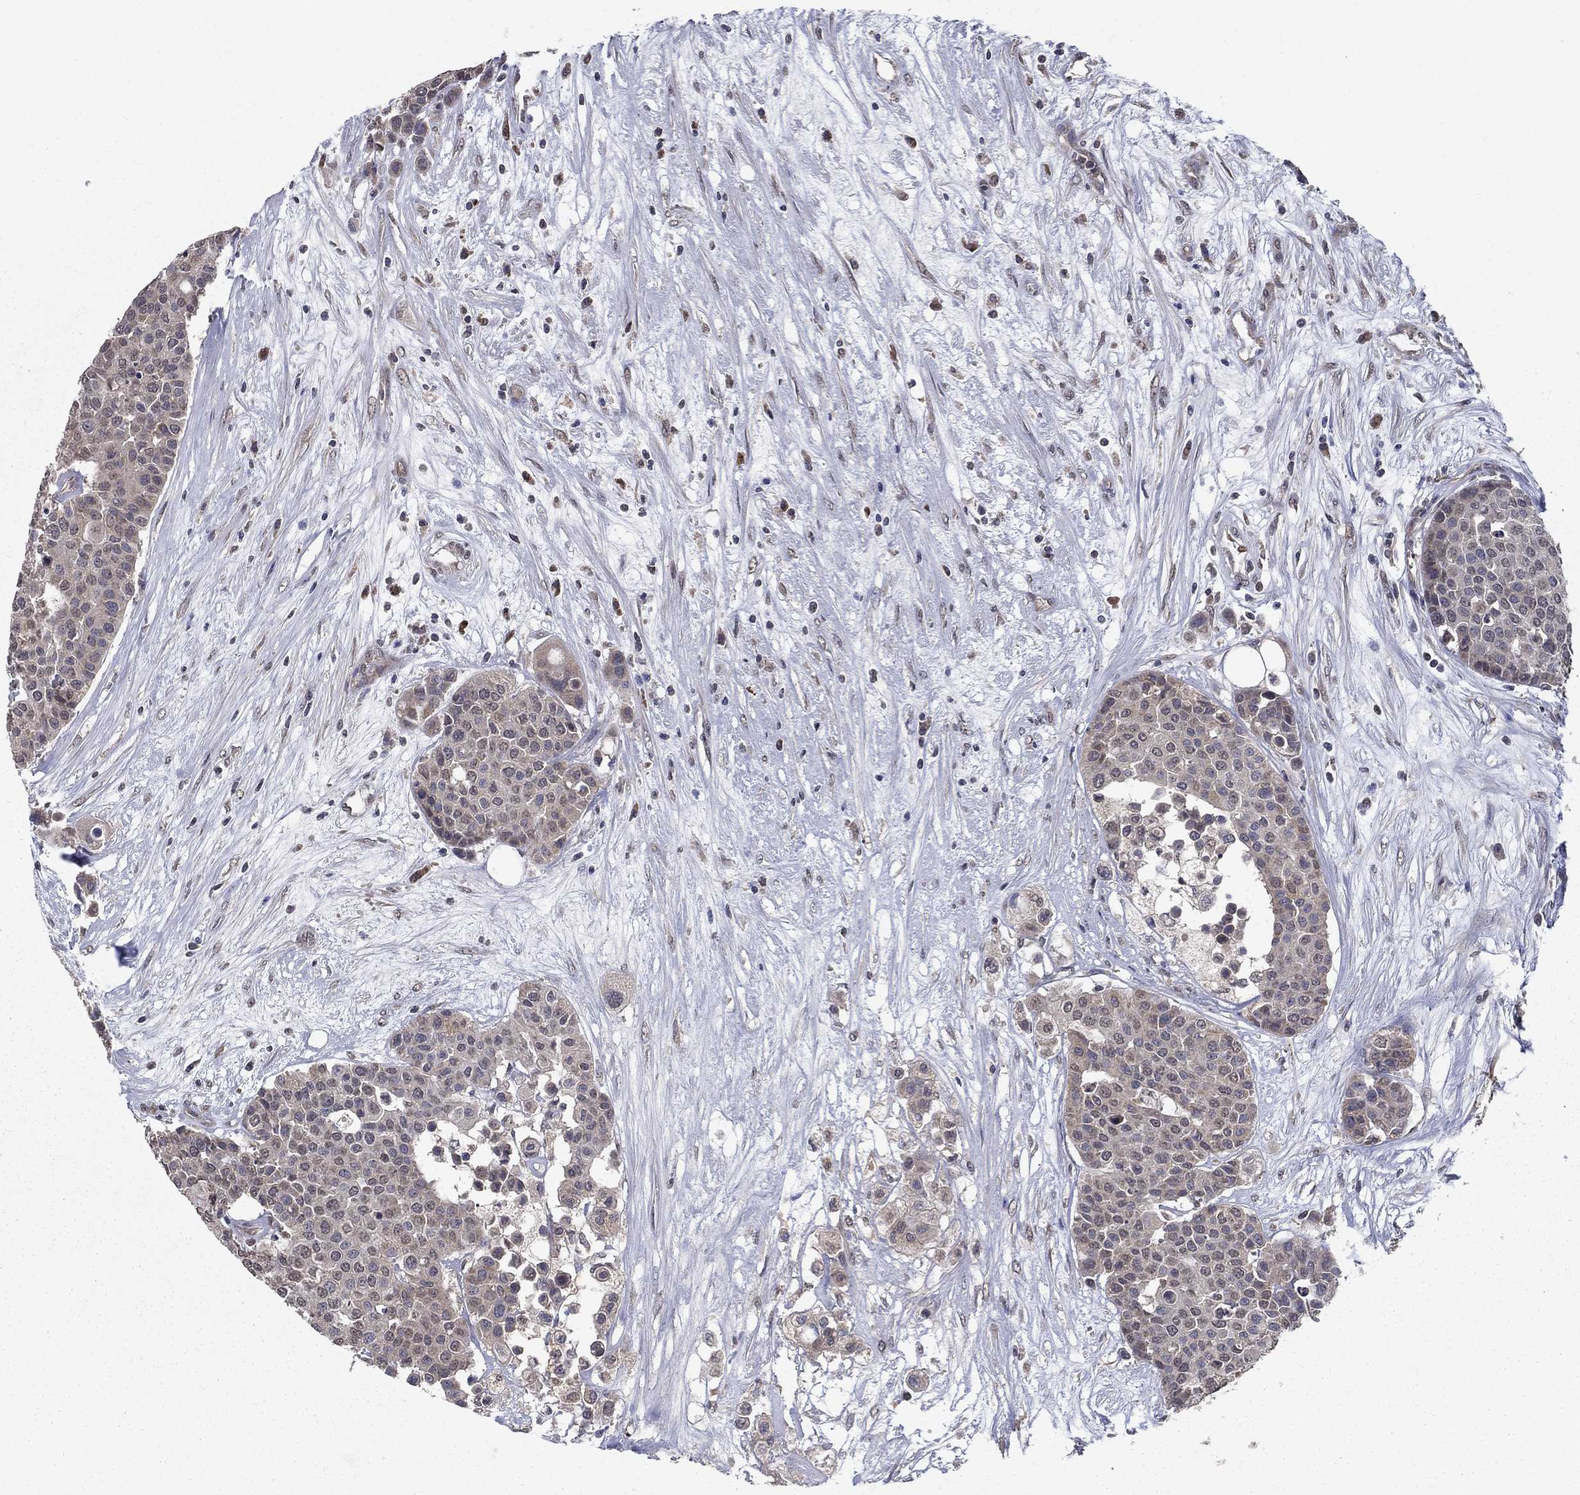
{"staining": {"intensity": "weak", "quantity": "<25%", "location": "cytoplasmic/membranous"}, "tissue": "carcinoid", "cell_type": "Tumor cells", "image_type": "cancer", "snomed": [{"axis": "morphology", "description": "Carcinoid, malignant, NOS"}, {"axis": "topography", "description": "Colon"}], "caption": "IHC of carcinoid displays no expression in tumor cells.", "gene": "SLC2A13", "patient": {"sex": "male", "age": 81}}